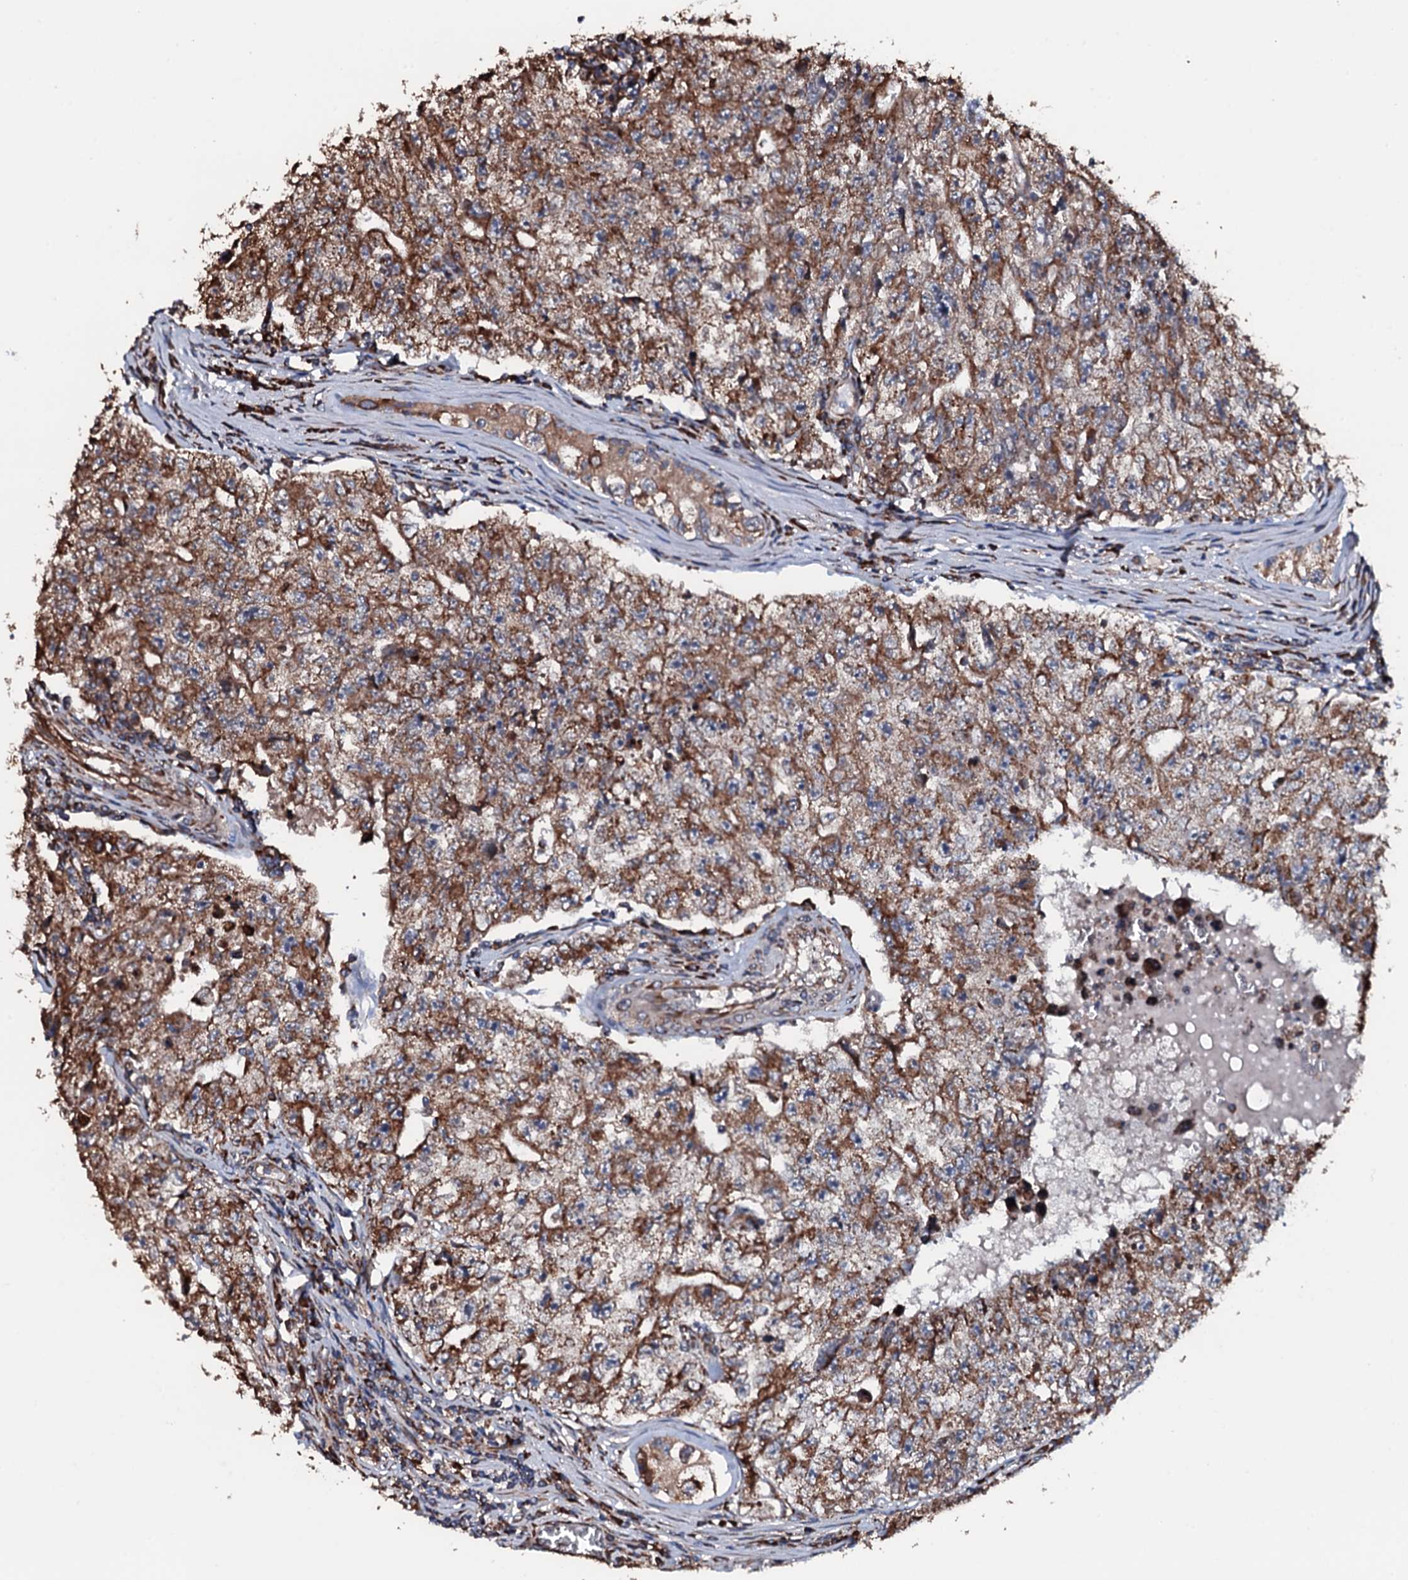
{"staining": {"intensity": "moderate", "quantity": ">75%", "location": "cytoplasmic/membranous"}, "tissue": "testis cancer", "cell_type": "Tumor cells", "image_type": "cancer", "snomed": [{"axis": "morphology", "description": "Carcinoma, Embryonal, NOS"}, {"axis": "topography", "description": "Testis"}], "caption": "A medium amount of moderate cytoplasmic/membranous positivity is seen in approximately >75% of tumor cells in embryonal carcinoma (testis) tissue.", "gene": "RAB12", "patient": {"sex": "male", "age": 17}}